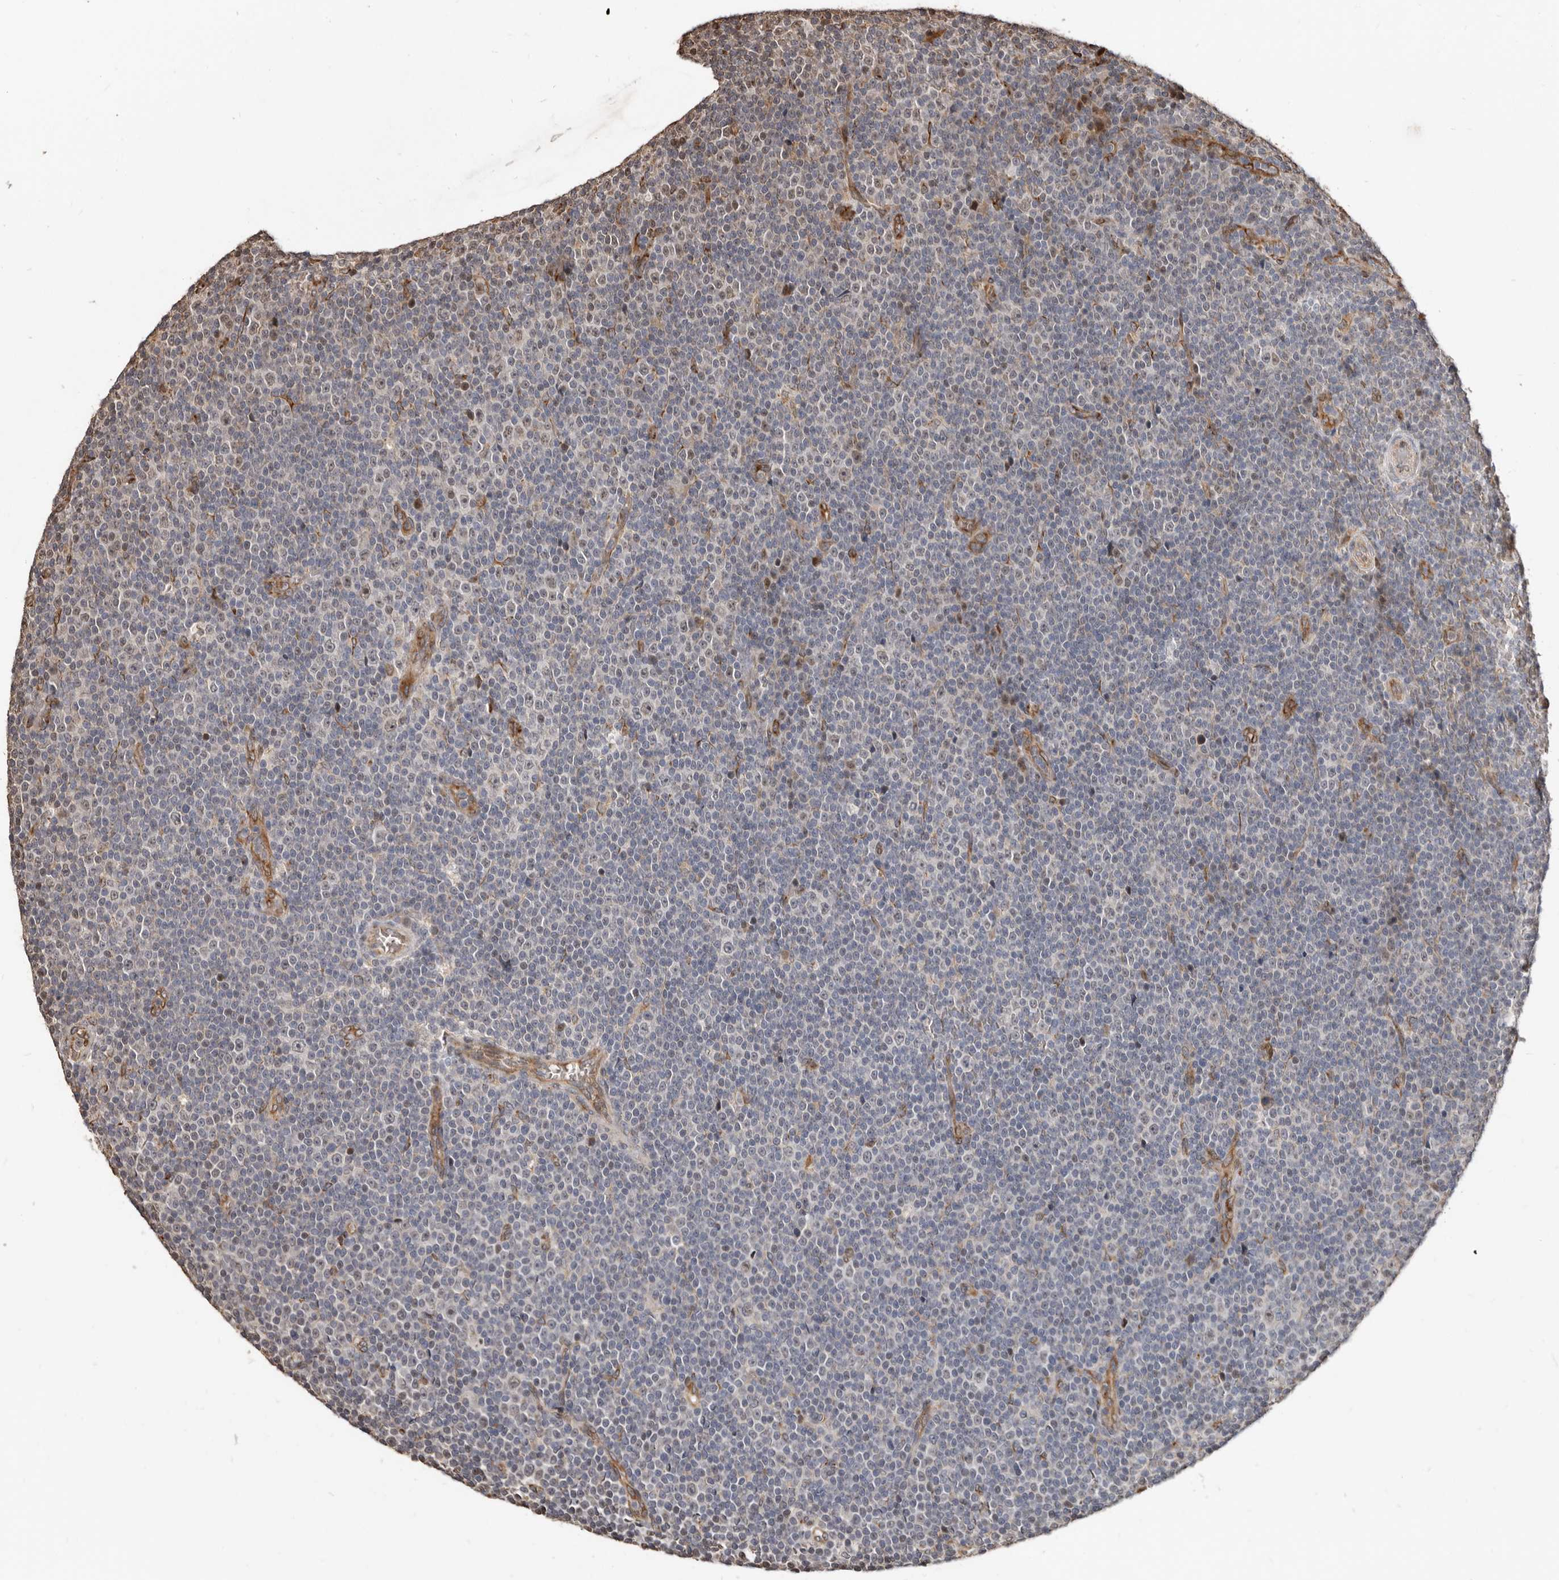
{"staining": {"intensity": "negative", "quantity": "none", "location": "none"}, "tissue": "lymphoma", "cell_type": "Tumor cells", "image_type": "cancer", "snomed": [{"axis": "morphology", "description": "Malignant lymphoma, non-Hodgkin's type, Low grade"}, {"axis": "topography", "description": "Lymph node"}], "caption": "Immunohistochemistry (IHC) histopathology image of lymphoma stained for a protein (brown), which shows no positivity in tumor cells.", "gene": "ENTREP1", "patient": {"sex": "female", "age": 67}}